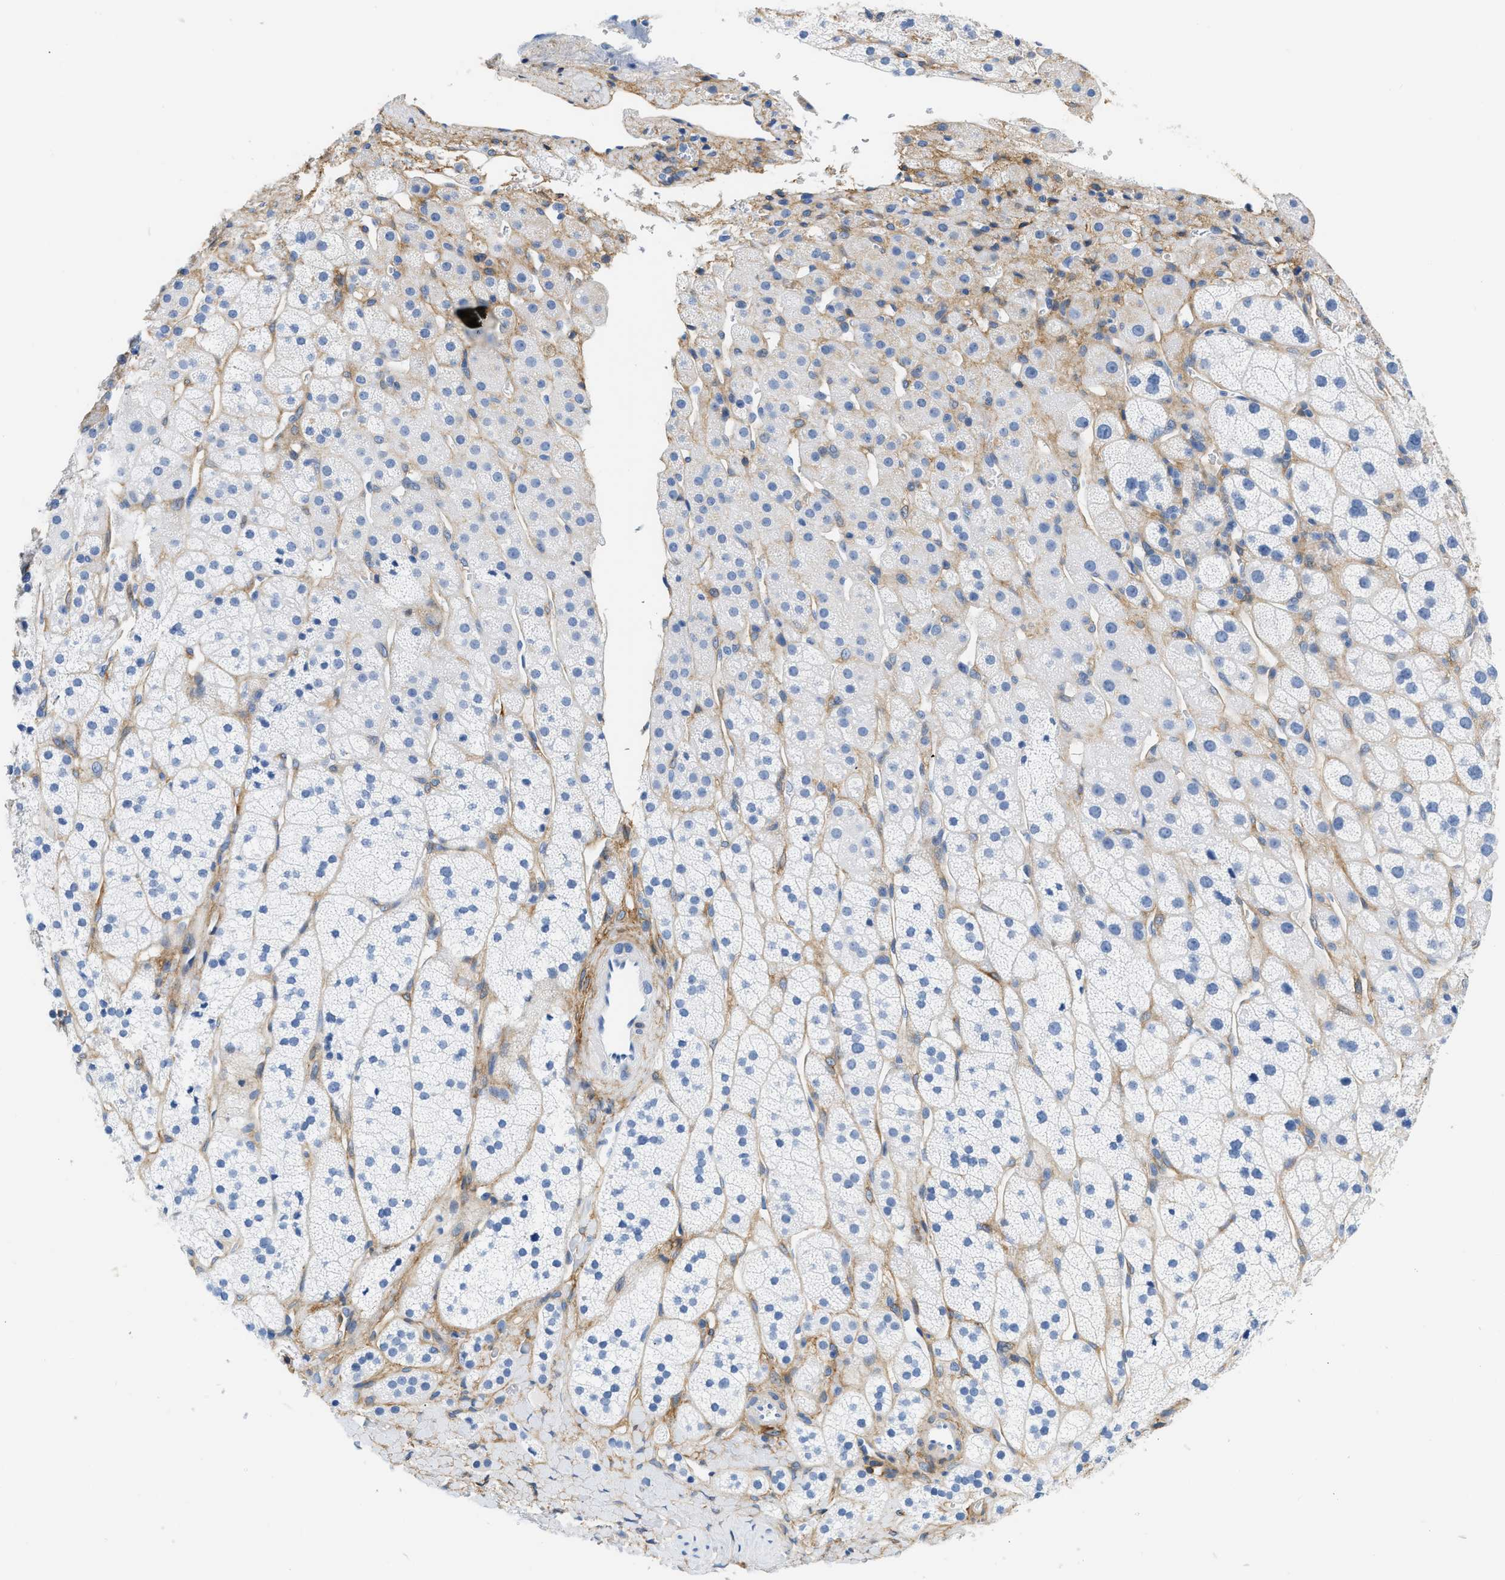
{"staining": {"intensity": "negative", "quantity": "none", "location": "none"}, "tissue": "adrenal gland", "cell_type": "Glandular cells", "image_type": "normal", "snomed": [{"axis": "morphology", "description": "Normal tissue, NOS"}, {"axis": "topography", "description": "Adrenal gland"}], "caption": "Adrenal gland was stained to show a protein in brown. There is no significant staining in glandular cells.", "gene": "PDGFRB", "patient": {"sex": "male", "age": 56}}